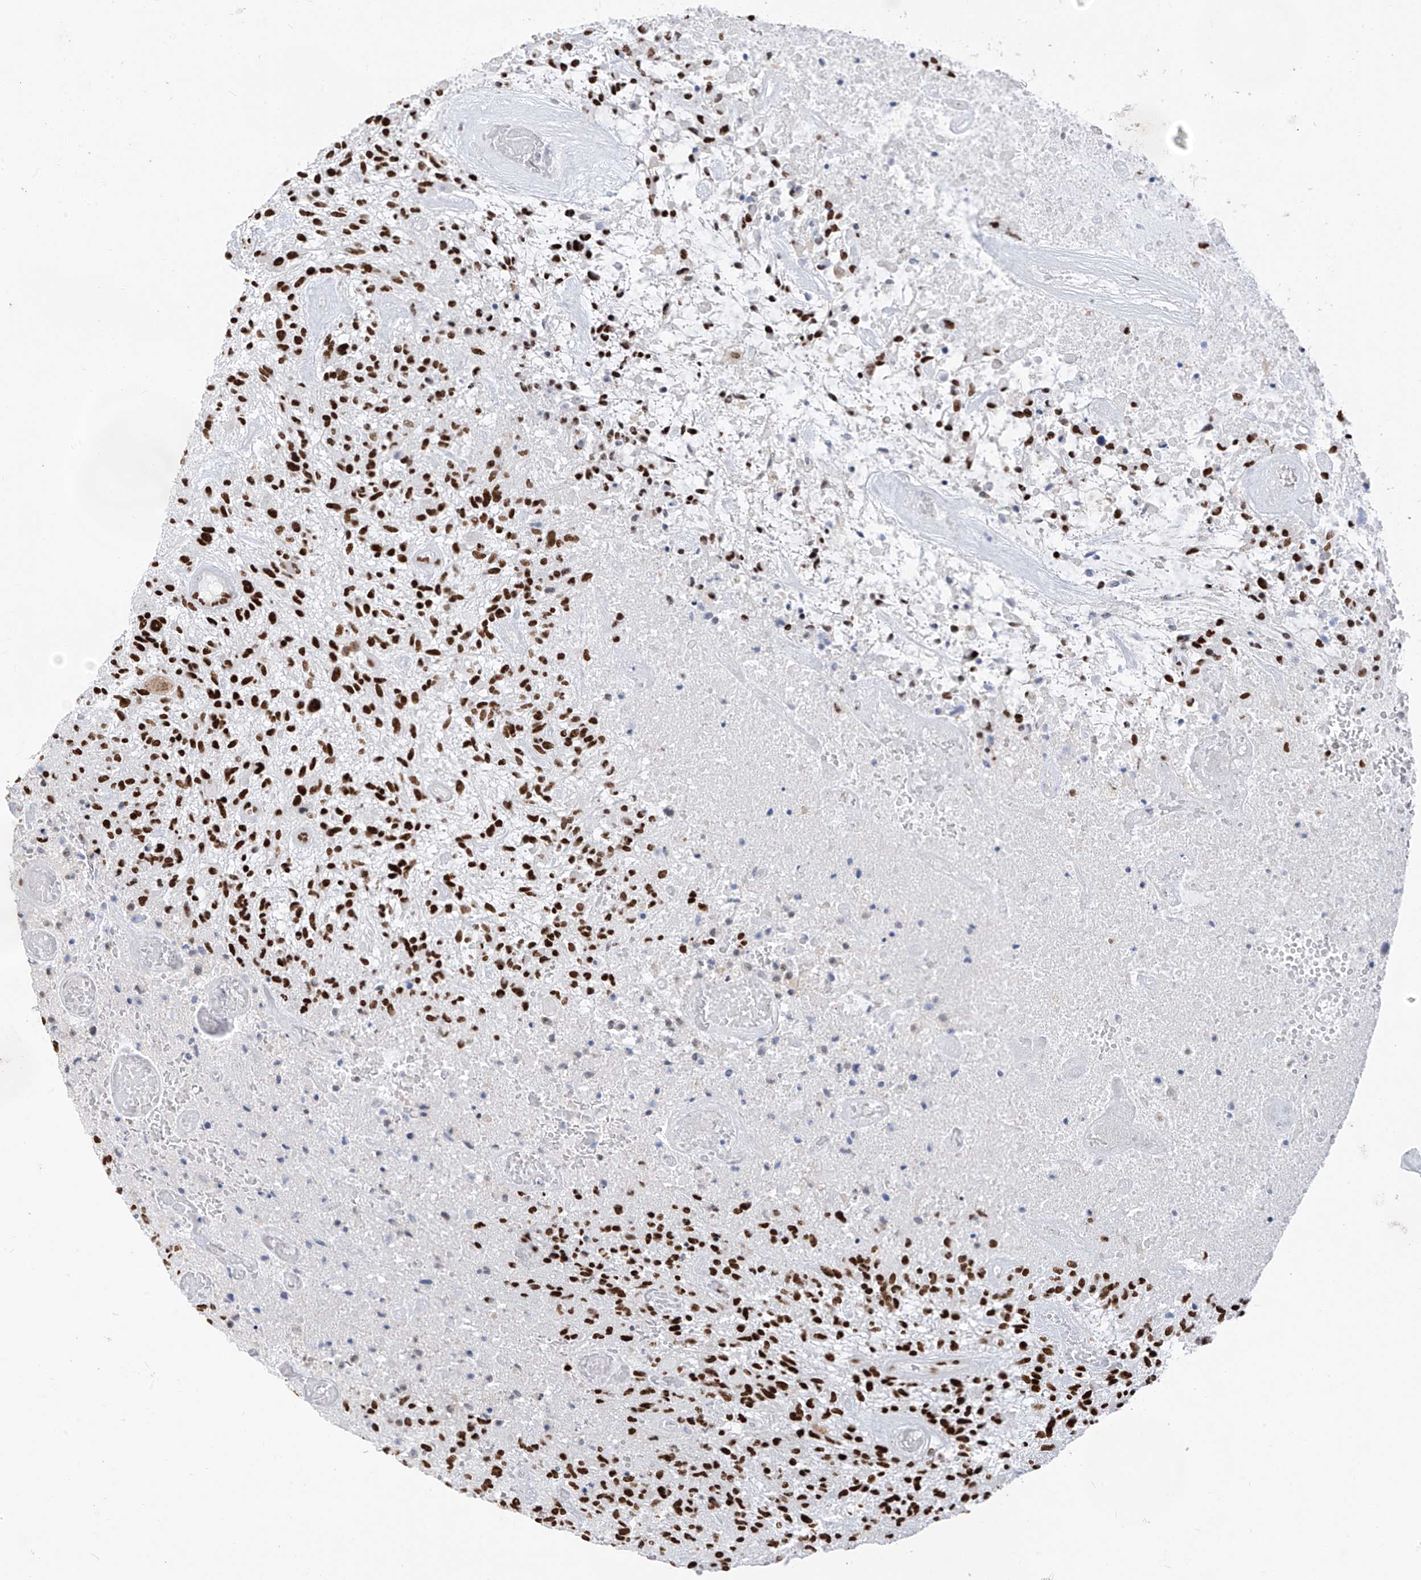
{"staining": {"intensity": "strong", "quantity": ">75%", "location": "nuclear"}, "tissue": "glioma", "cell_type": "Tumor cells", "image_type": "cancer", "snomed": [{"axis": "morphology", "description": "Glioma, malignant, High grade"}, {"axis": "topography", "description": "Brain"}], "caption": "High-grade glioma (malignant) stained with a brown dye displays strong nuclear positive expression in about >75% of tumor cells.", "gene": "KHSRP", "patient": {"sex": "male", "age": 47}}